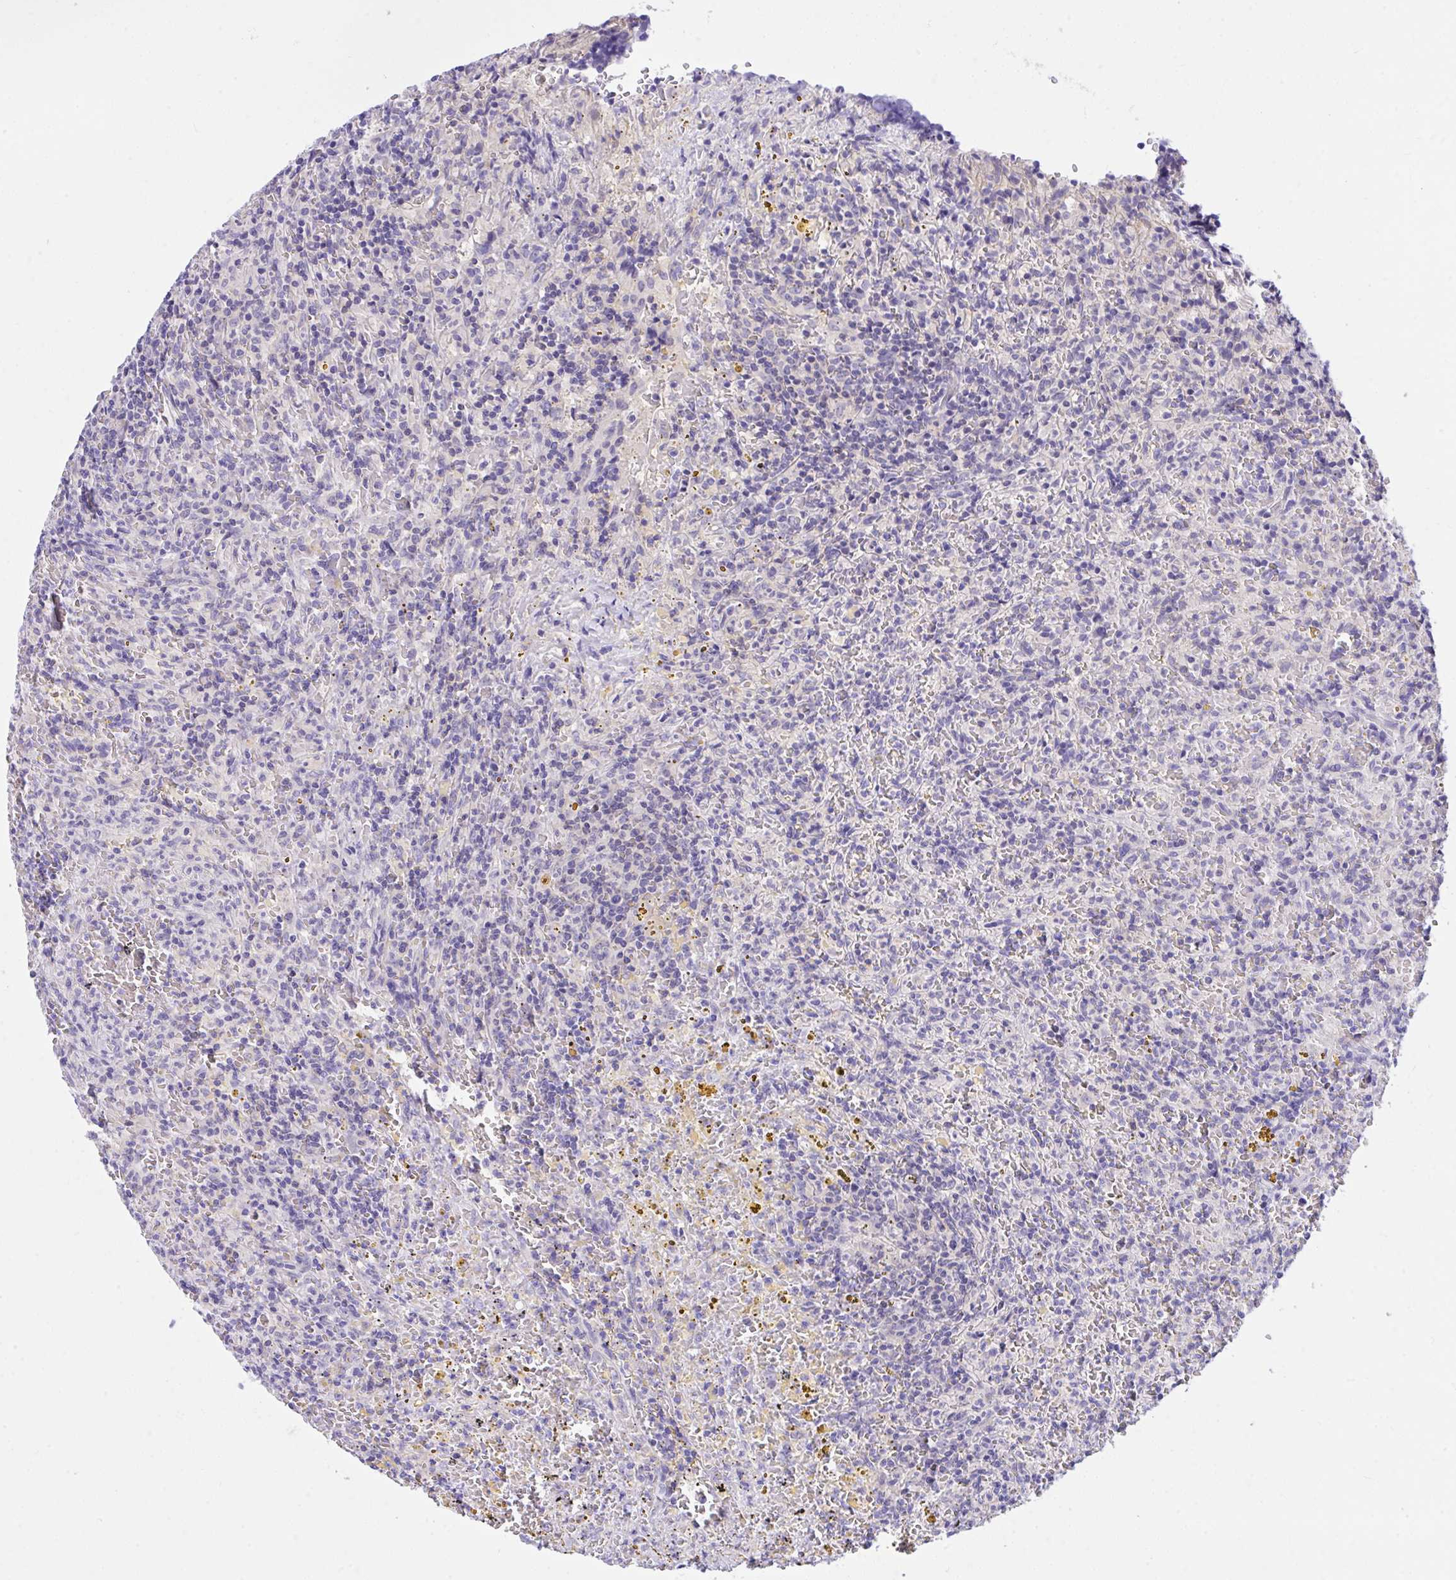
{"staining": {"intensity": "negative", "quantity": "none", "location": "none"}, "tissue": "lymphoma", "cell_type": "Tumor cells", "image_type": "cancer", "snomed": [{"axis": "morphology", "description": "Malignant lymphoma, non-Hodgkin's type, Low grade"}, {"axis": "topography", "description": "Spleen"}], "caption": "Low-grade malignant lymphoma, non-Hodgkin's type was stained to show a protein in brown. There is no significant expression in tumor cells. (Stains: DAB immunohistochemistry with hematoxylin counter stain, Microscopy: brightfield microscopy at high magnification).", "gene": "TLN2", "patient": {"sex": "female", "age": 70}}